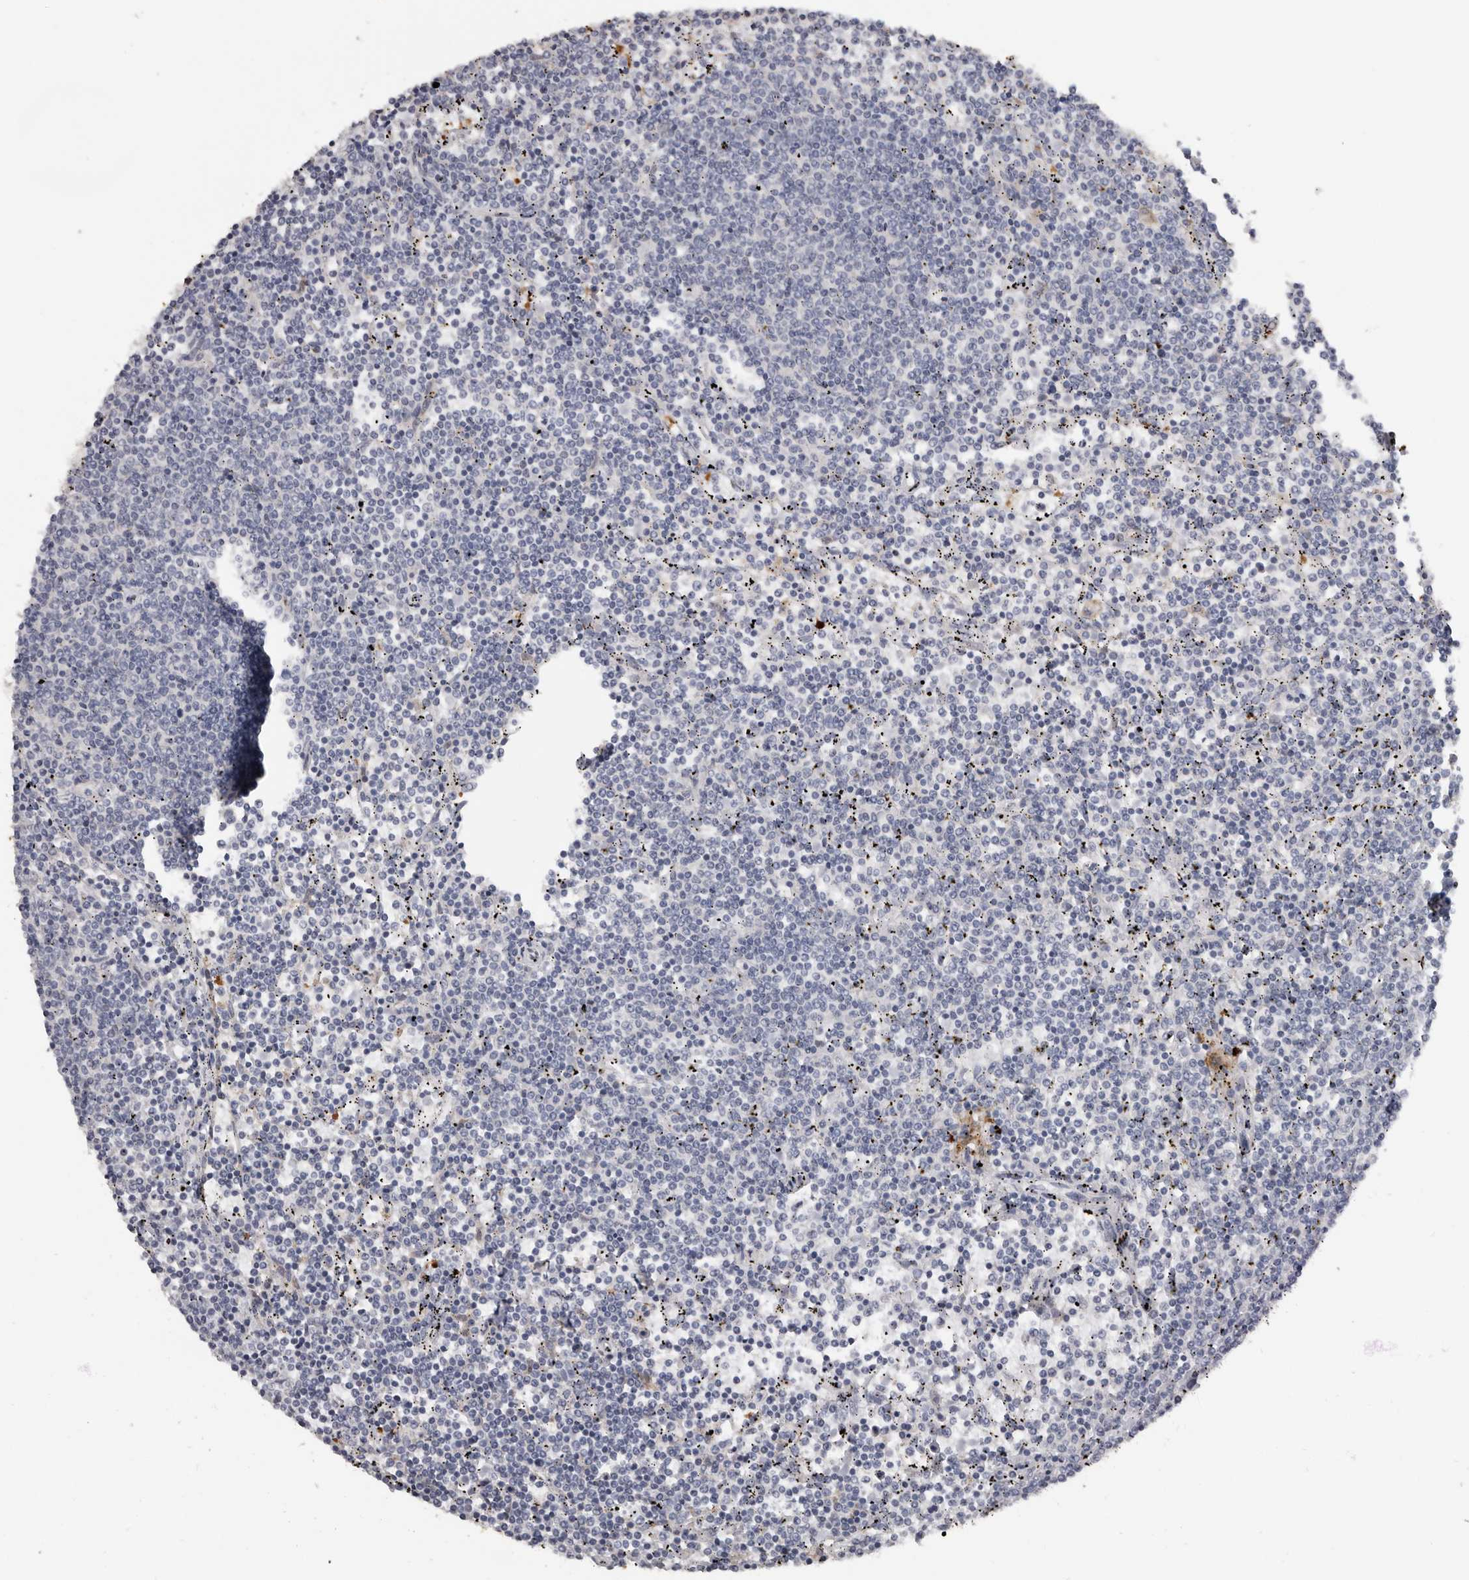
{"staining": {"intensity": "negative", "quantity": "none", "location": "none"}, "tissue": "lymphoma", "cell_type": "Tumor cells", "image_type": "cancer", "snomed": [{"axis": "morphology", "description": "Malignant lymphoma, non-Hodgkin's type, Low grade"}, {"axis": "topography", "description": "Spleen"}], "caption": "Micrograph shows no protein staining in tumor cells of low-grade malignant lymphoma, non-Hodgkin's type tissue.", "gene": "FABP7", "patient": {"sex": "female", "age": 50}}